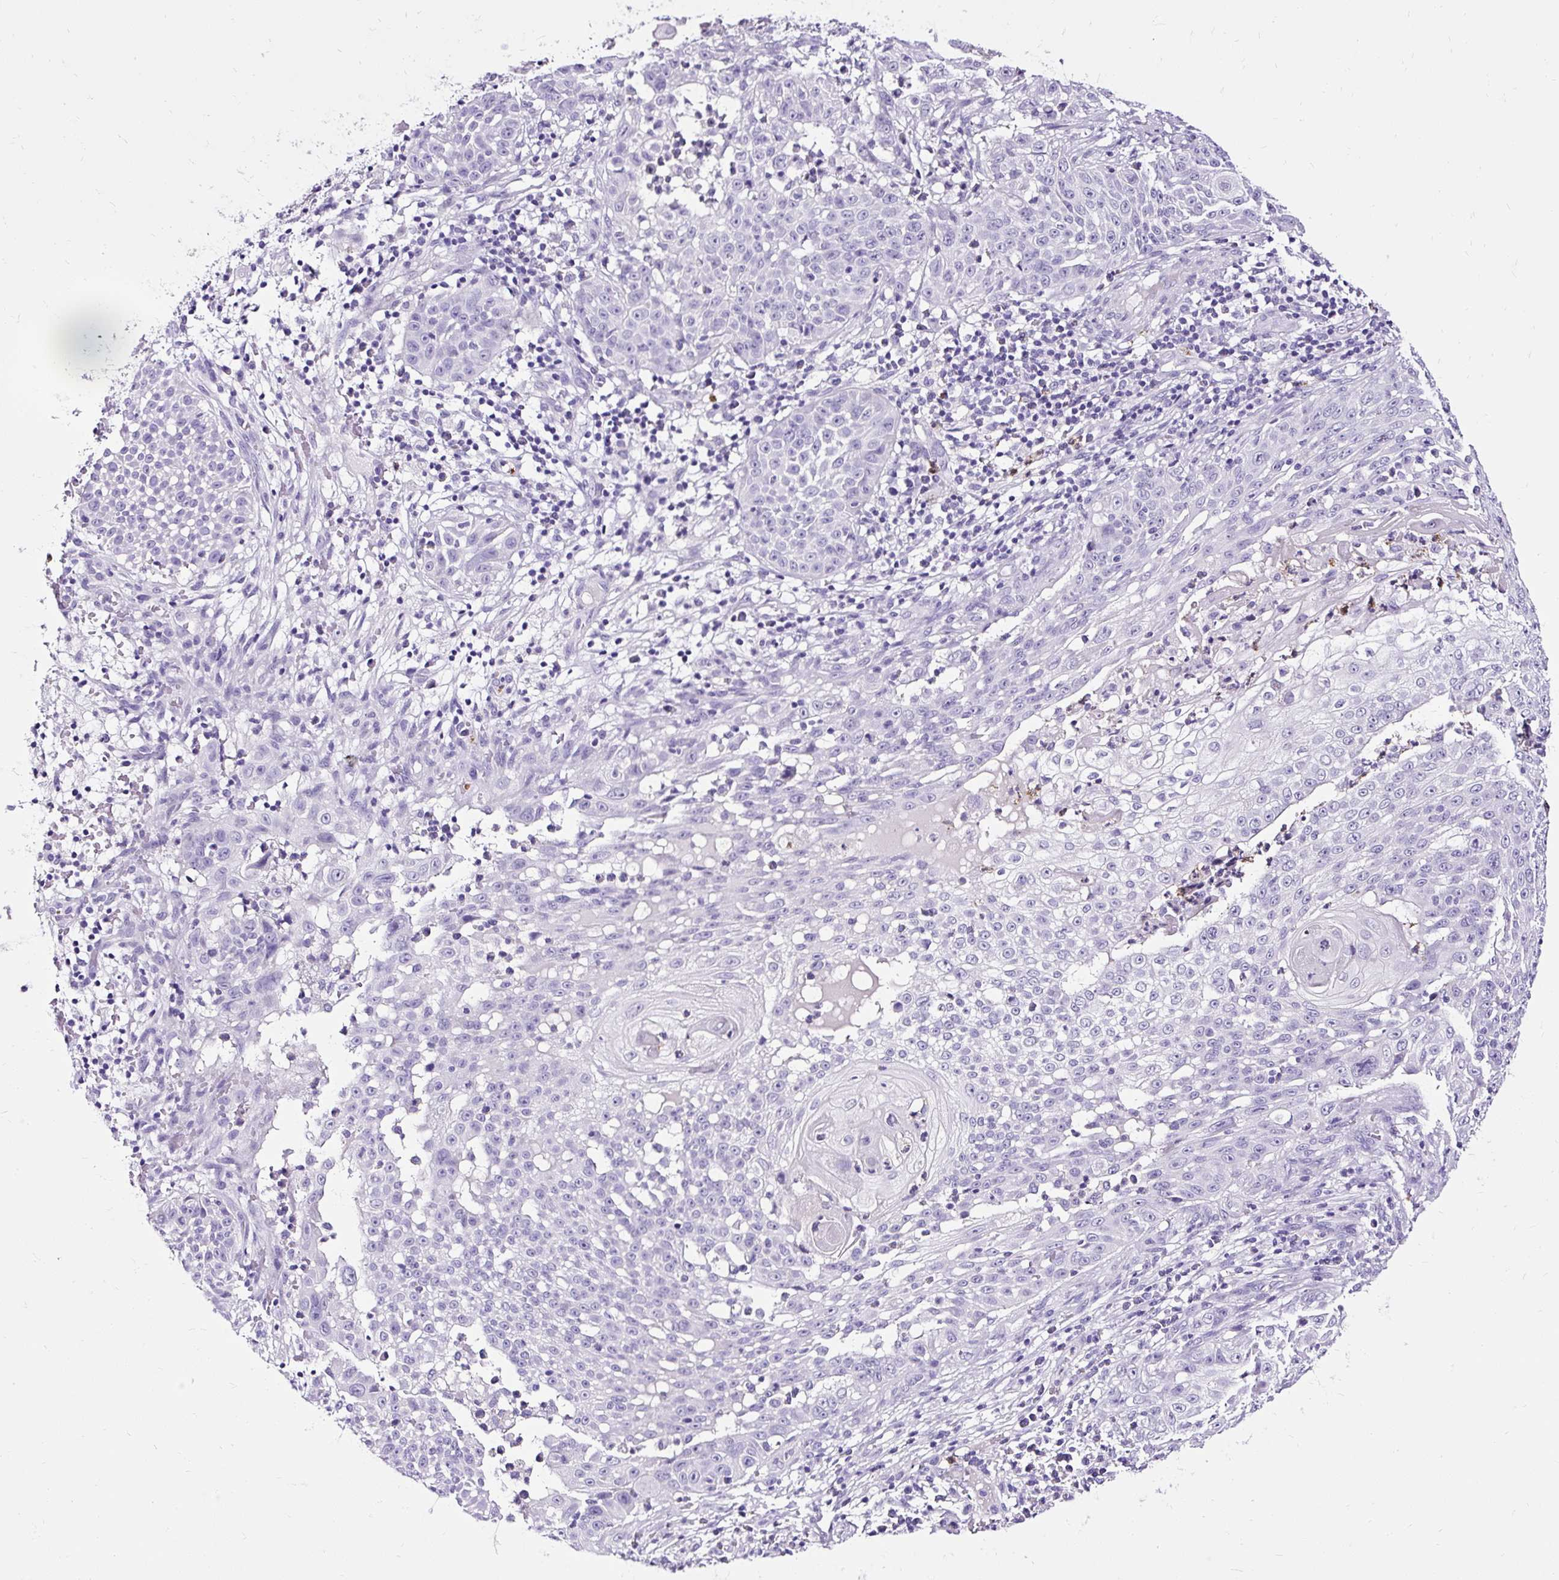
{"staining": {"intensity": "negative", "quantity": "none", "location": "none"}, "tissue": "skin cancer", "cell_type": "Tumor cells", "image_type": "cancer", "snomed": [{"axis": "morphology", "description": "Squamous cell carcinoma, NOS"}, {"axis": "topography", "description": "Skin"}], "caption": "Tumor cells are negative for brown protein staining in skin cancer (squamous cell carcinoma).", "gene": "SLC7A8", "patient": {"sex": "male", "age": 24}}